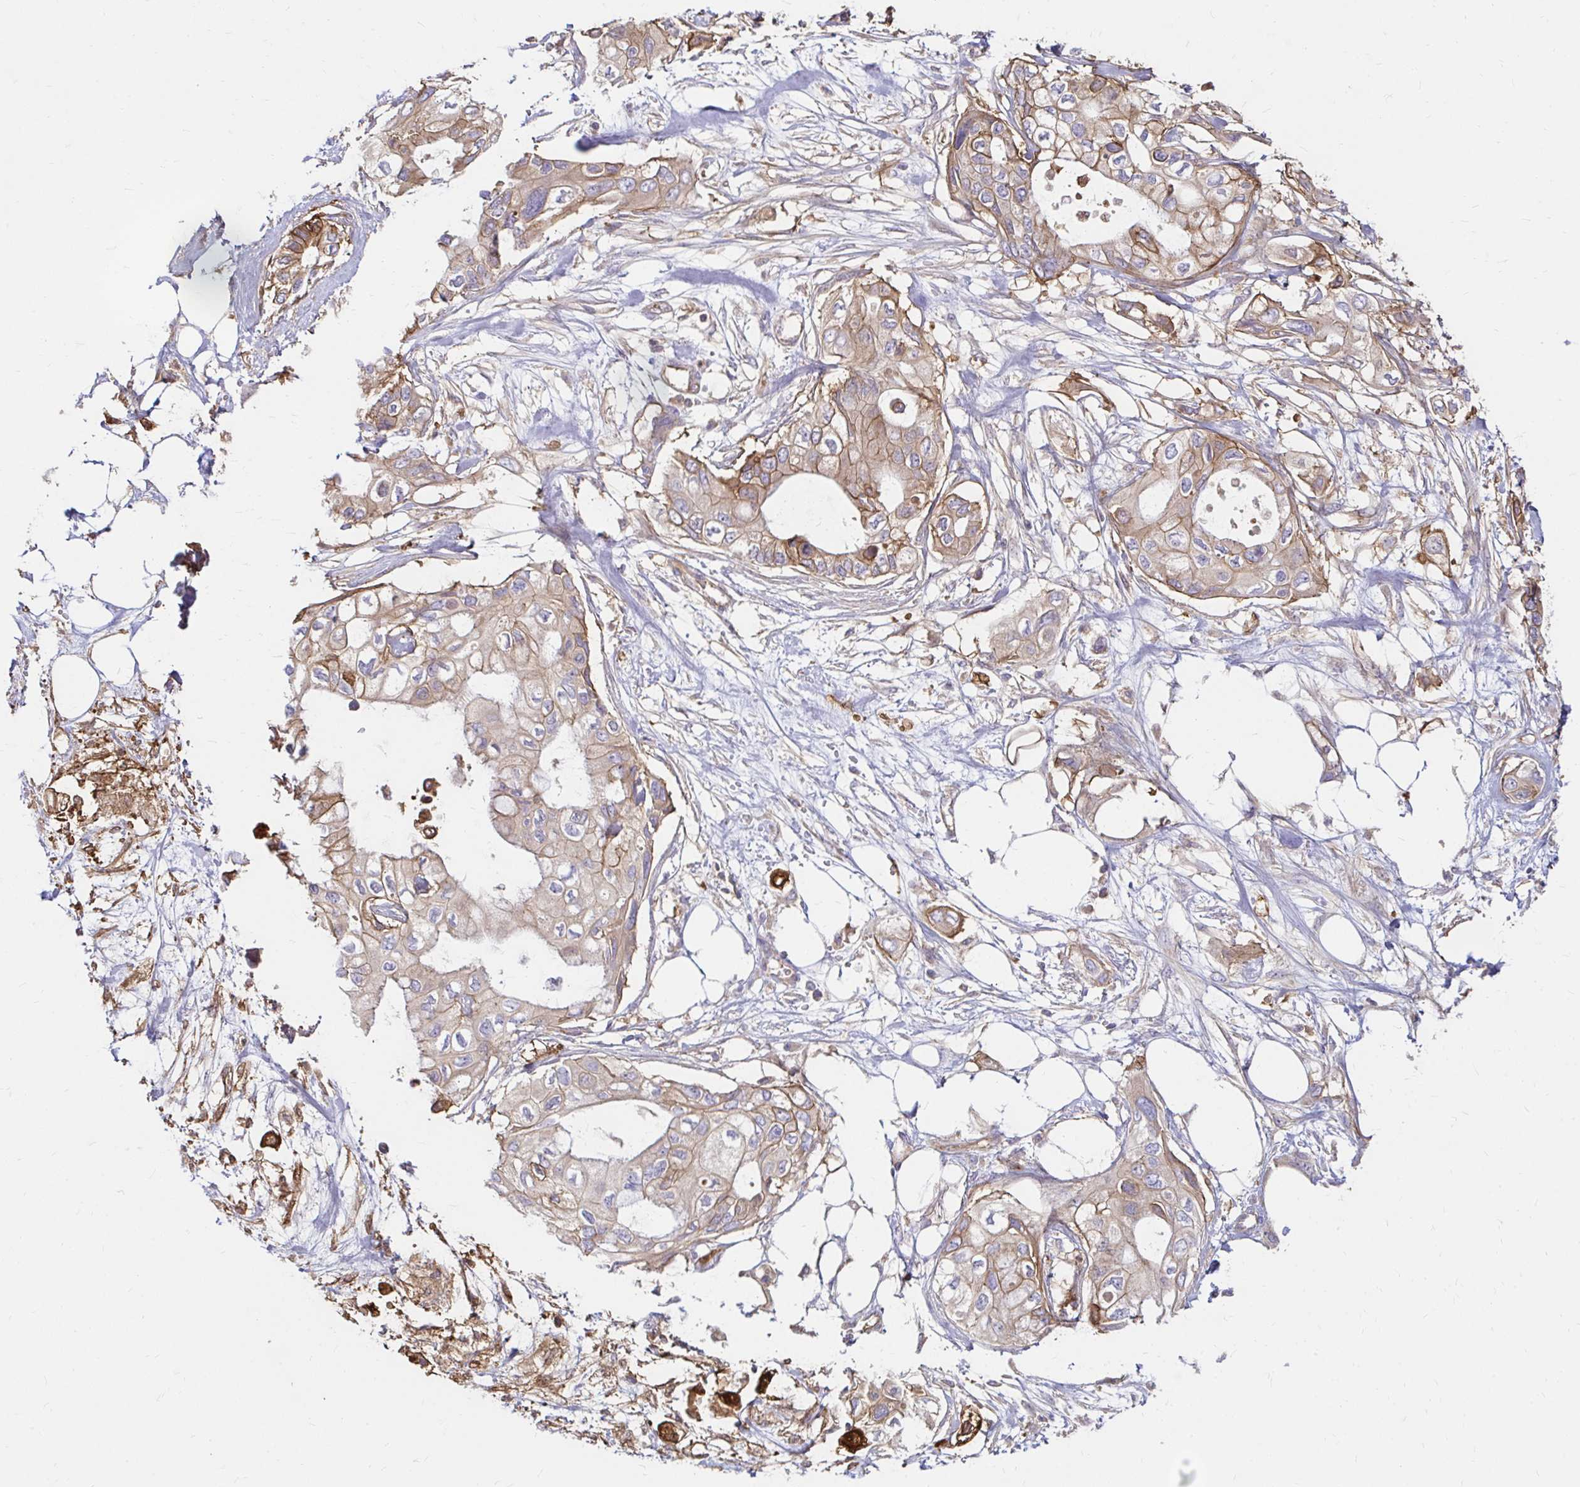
{"staining": {"intensity": "weak", "quantity": ">75%", "location": "cytoplasmic/membranous"}, "tissue": "pancreatic cancer", "cell_type": "Tumor cells", "image_type": "cancer", "snomed": [{"axis": "morphology", "description": "Adenocarcinoma, NOS"}, {"axis": "topography", "description": "Pancreas"}], "caption": "Brown immunohistochemical staining in human pancreatic cancer exhibits weak cytoplasmic/membranous staining in about >75% of tumor cells.", "gene": "ITGA2", "patient": {"sex": "female", "age": 63}}